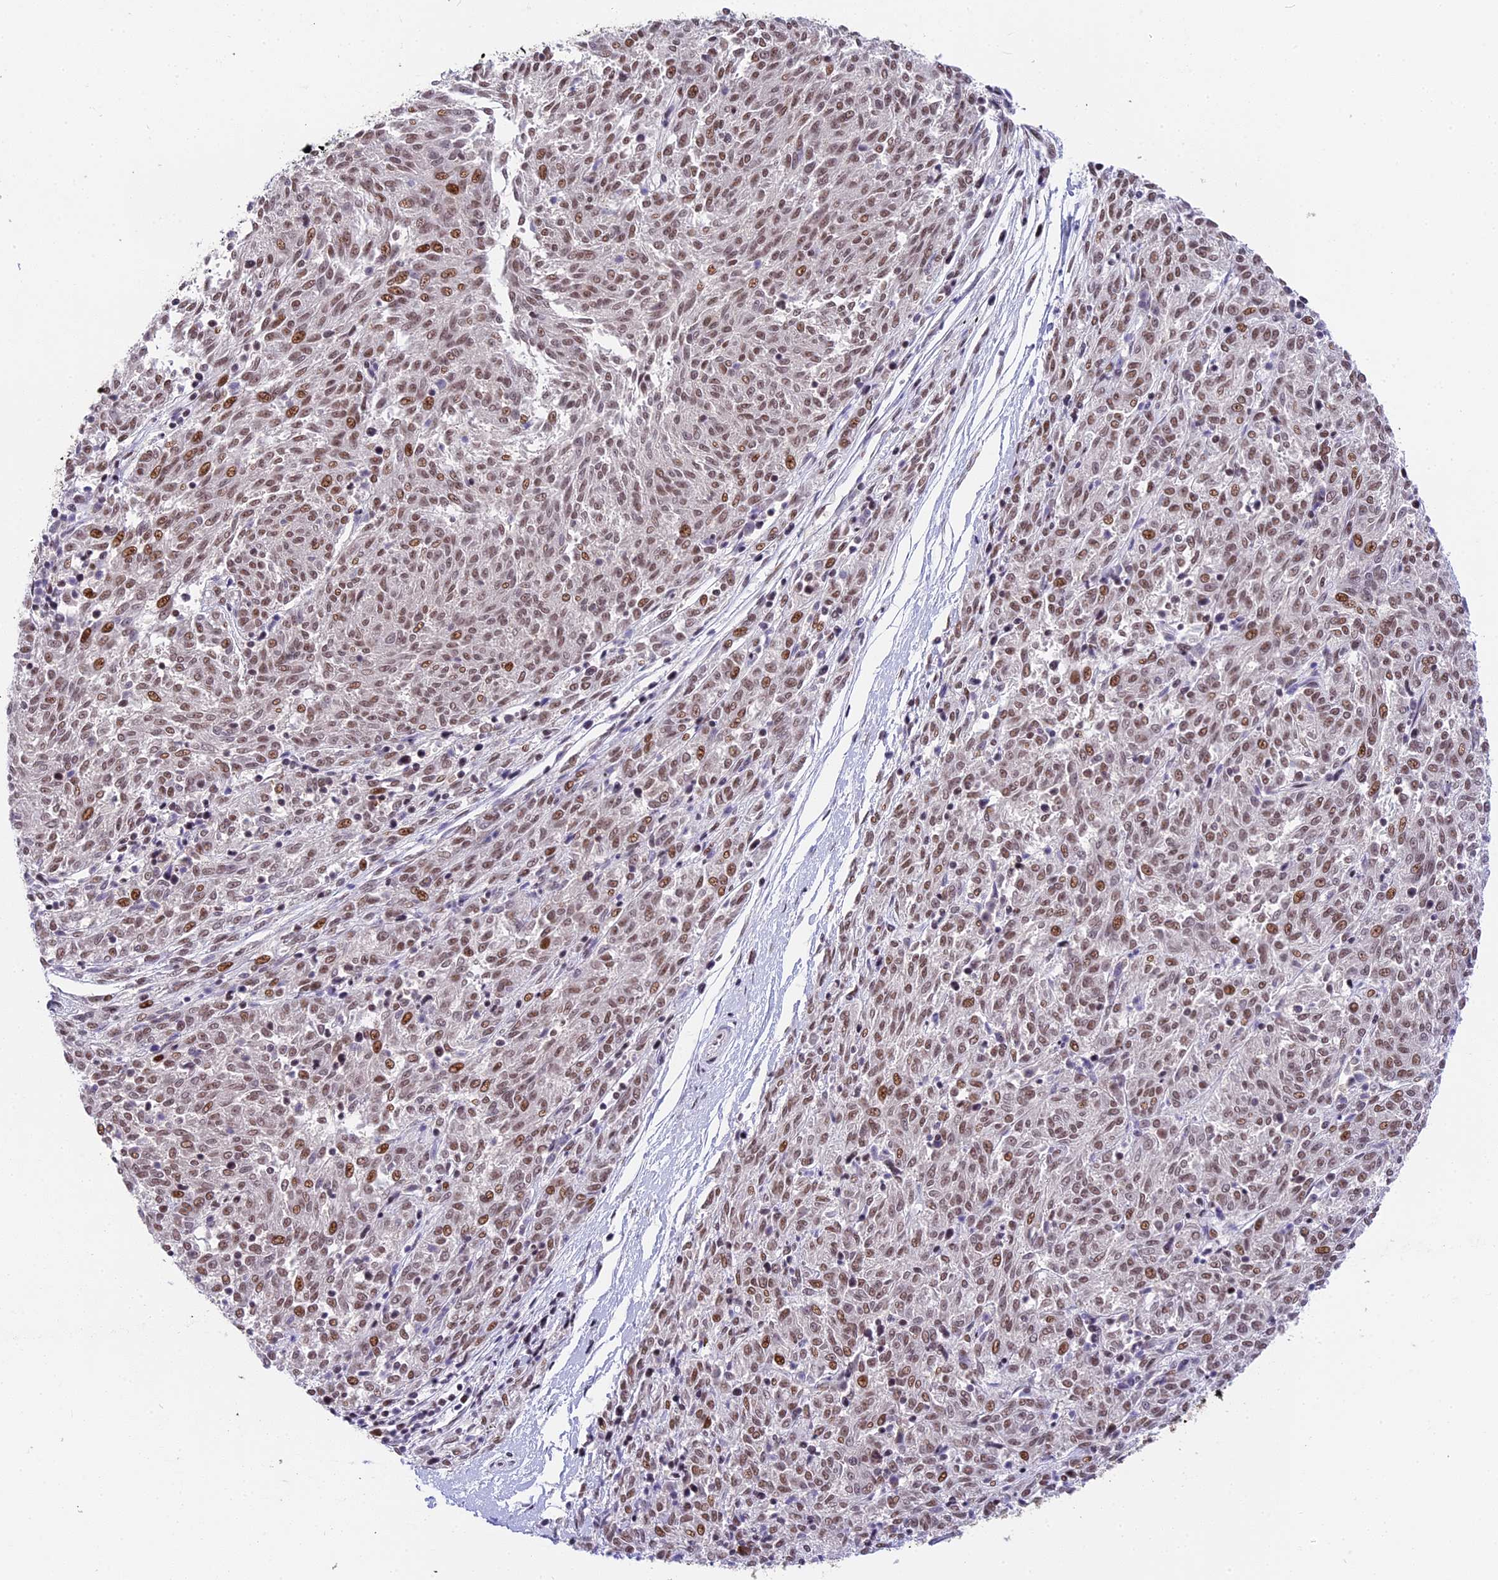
{"staining": {"intensity": "moderate", "quantity": ">75%", "location": "nuclear"}, "tissue": "melanoma", "cell_type": "Tumor cells", "image_type": "cancer", "snomed": [{"axis": "morphology", "description": "Malignant melanoma, NOS"}, {"axis": "topography", "description": "Skin"}], "caption": "Immunohistochemistry photomicrograph of neoplastic tissue: malignant melanoma stained using immunohistochemistry exhibits medium levels of moderate protein expression localized specifically in the nuclear of tumor cells, appearing as a nuclear brown color.", "gene": "SBNO1", "patient": {"sex": "female", "age": 72}}